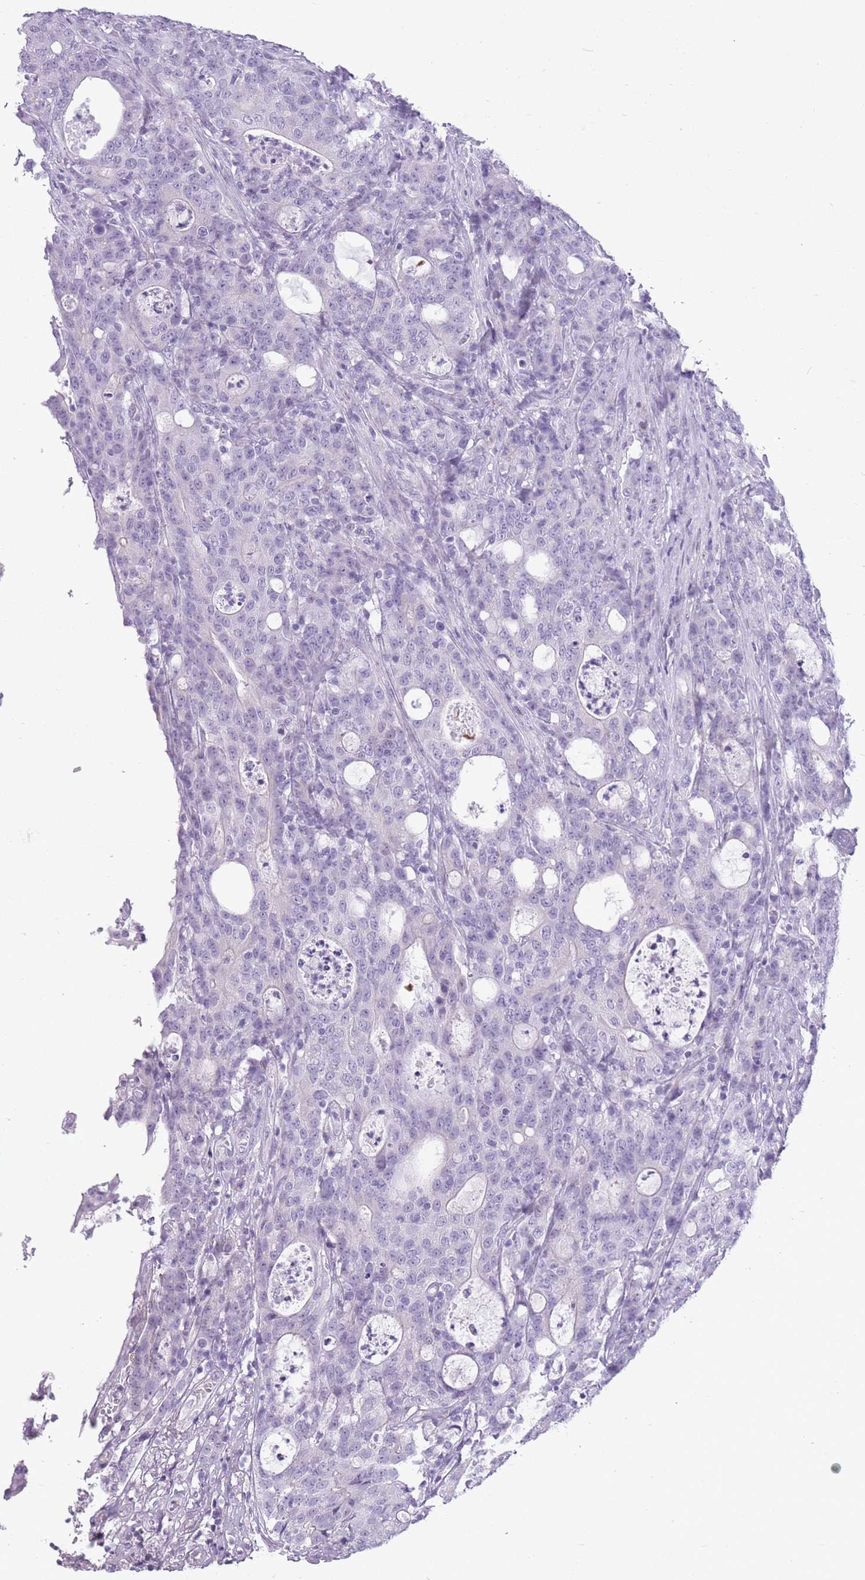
{"staining": {"intensity": "negative", "quantity": "none", "location": "none"}, "tissue": "colorectal cancer", "cell_type": "Tumor cells", "image_type": "cancer", "snomed": [{"axis": "morphology", "description": "Adenocarcinoma, NOS"}, {"axis": "topography", "description": "Colon"}], "caption": "This is an immunohistochemistry (IHC) micrograph of human colorectal adenocarcinoma. There is no positivity in tumor cells.", "gene": "GOLGA6D", "patient": {"sex": "male", "age": 83}}